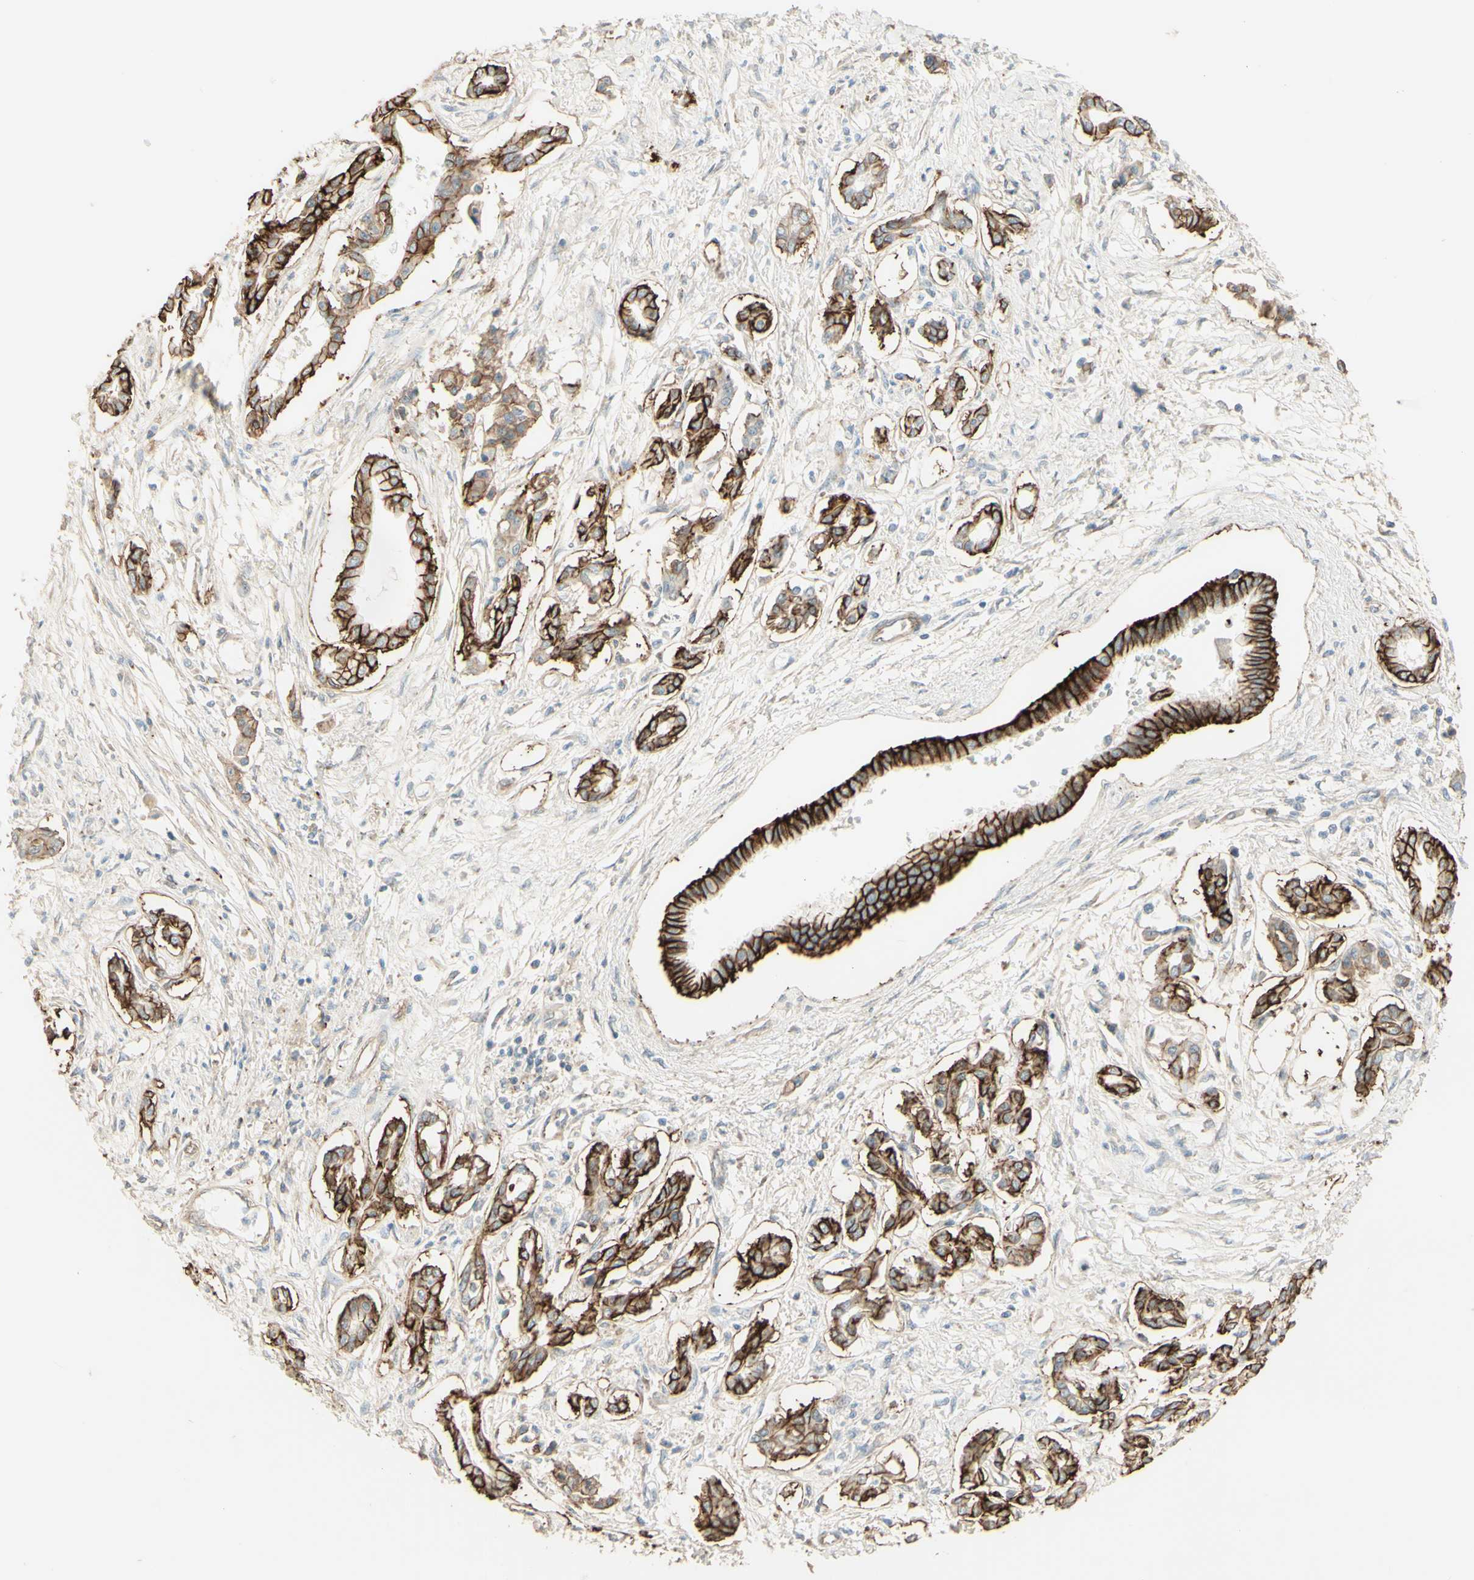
{"staining": {"intensity": "strong", "quantity": ">75%", "location": "cytoplasmic/membranous"}, "tissue": "pancreatic cancer", "cell_type": "Tumor cells", "image_type": "cancer", "snomed": [{"axis": "morphology", "description": "Adenocarcinoma, NOS"}, {"axis": "topography", "description": "Pancreas"}], "caption": "Tumor cells show high levels of strong cytoplasmic/membranous staining in about >75% of cells in human pancreatic cancer (adenocarcinoma).", "gene": "RNF149", "patient": {"sex": "male", "age": 56}}